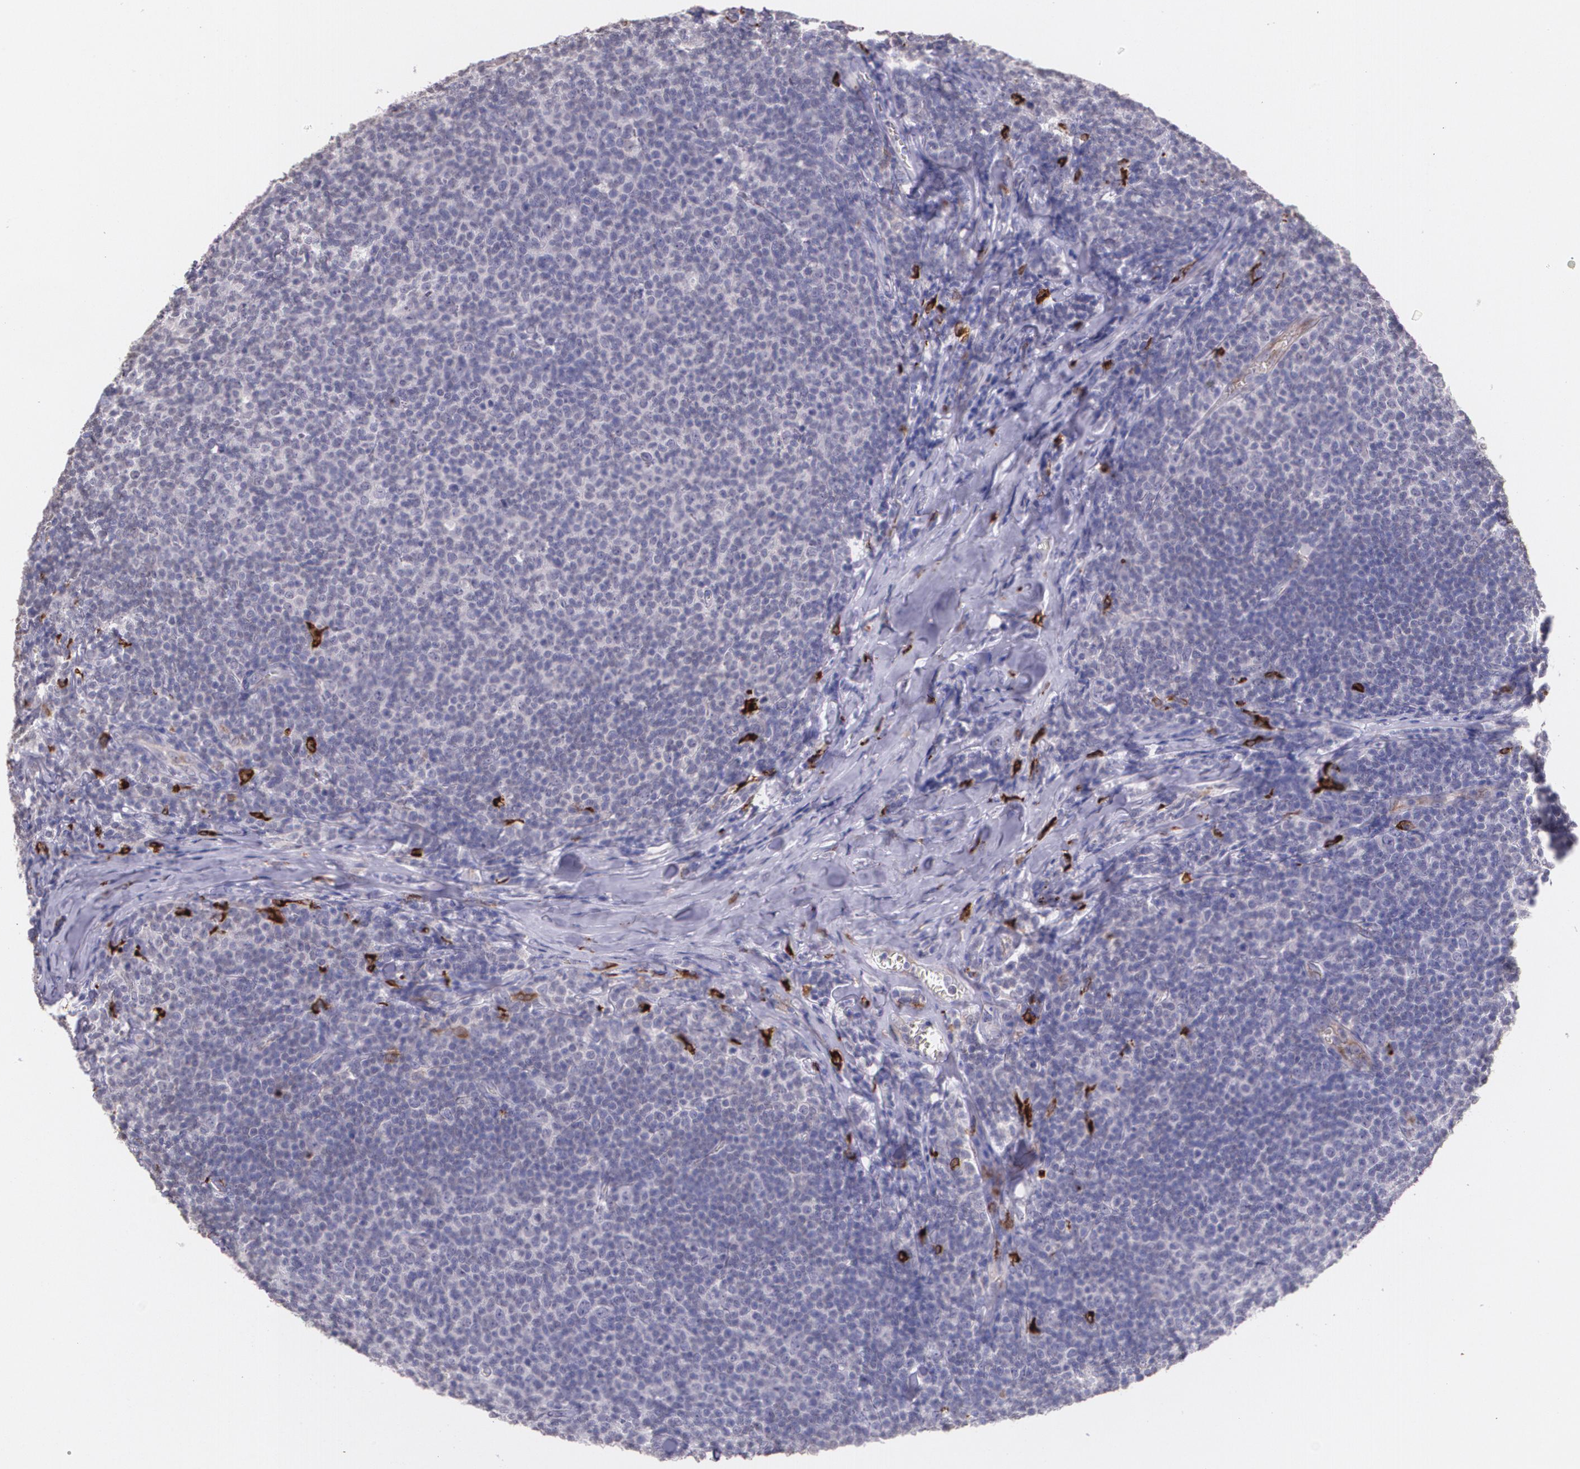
{"staining": {"intensity": "negative", "quantity": "none", "location": "none"}, "tissue": "lymphoma", "cell_type": "Tumor cells", "image_type": "cancer", "snomed": [{"axis": "morphology", "description": "Malignant lymphoma, non-Hodgkin's type, Low grade"}, {"axis": "topography", "description": "Lymph node"}], "caption": "Immunohistochemistry image of human malignant lymphoma, non-Hodgkin's type (low-grade) stained for a protein (brown), which demonstrates no staining in tumor cells. Nuclei are stained in blue.", "gene": "RTN1", "patient": {"sex": "male", "age": 74}}